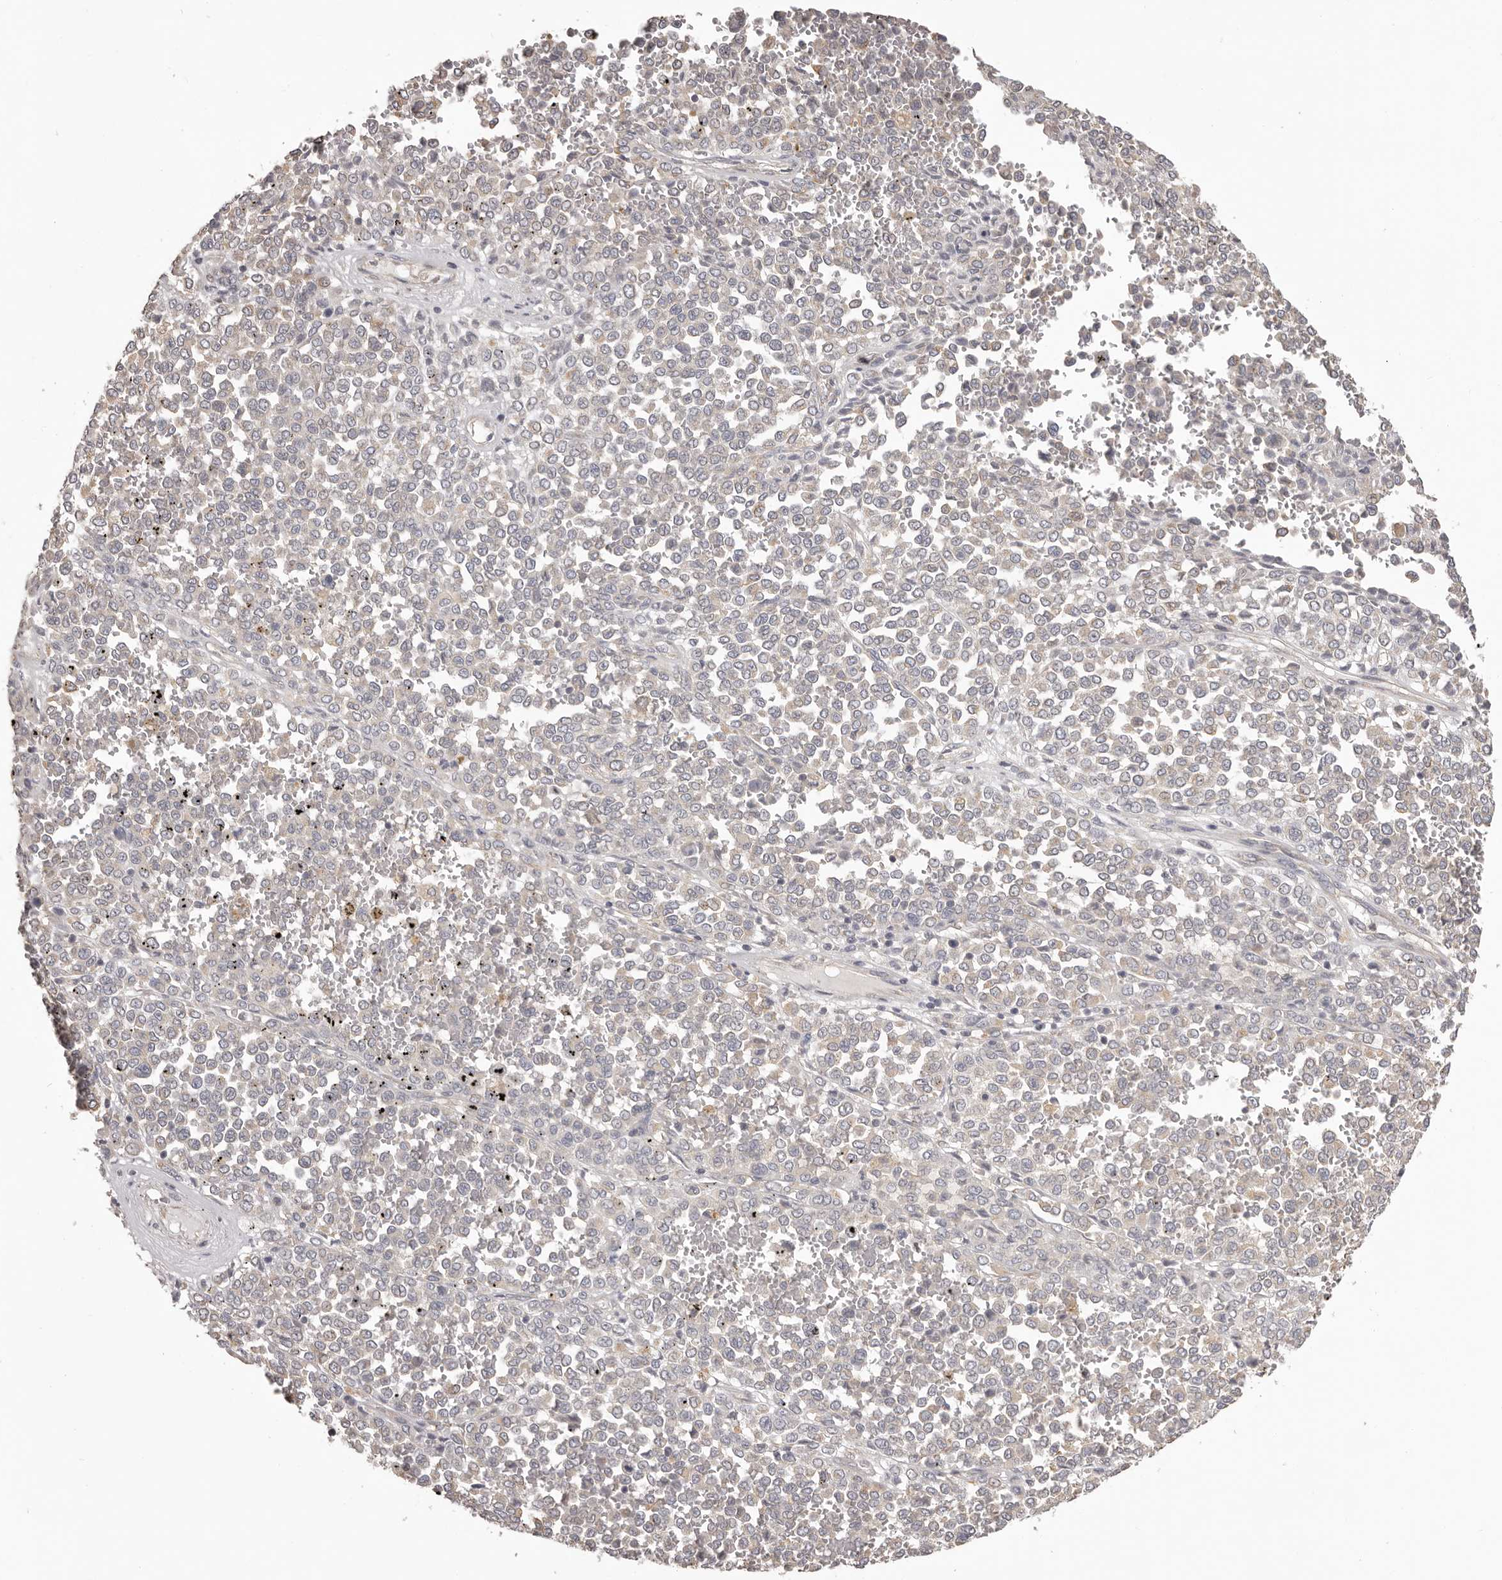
{"staining": {"intensity": "weak", "quantity": "<25%", "location": "cytoplasmic/membranous"}, "tissue": "melanoma", "cell_type": "Tumor cells", "image_type": "cancer", "snomed": [{"axis": "morphology", "description": "Malignant melanoma, Metastatic site"}, {"axis": "topography", "description": "Pancreas"}], "caption": "There is no significant expression in tumor cells of malignant melanoma (metastatic site).", "gene": "HRH1", "patient": {"sex": "female", "age": 30}}